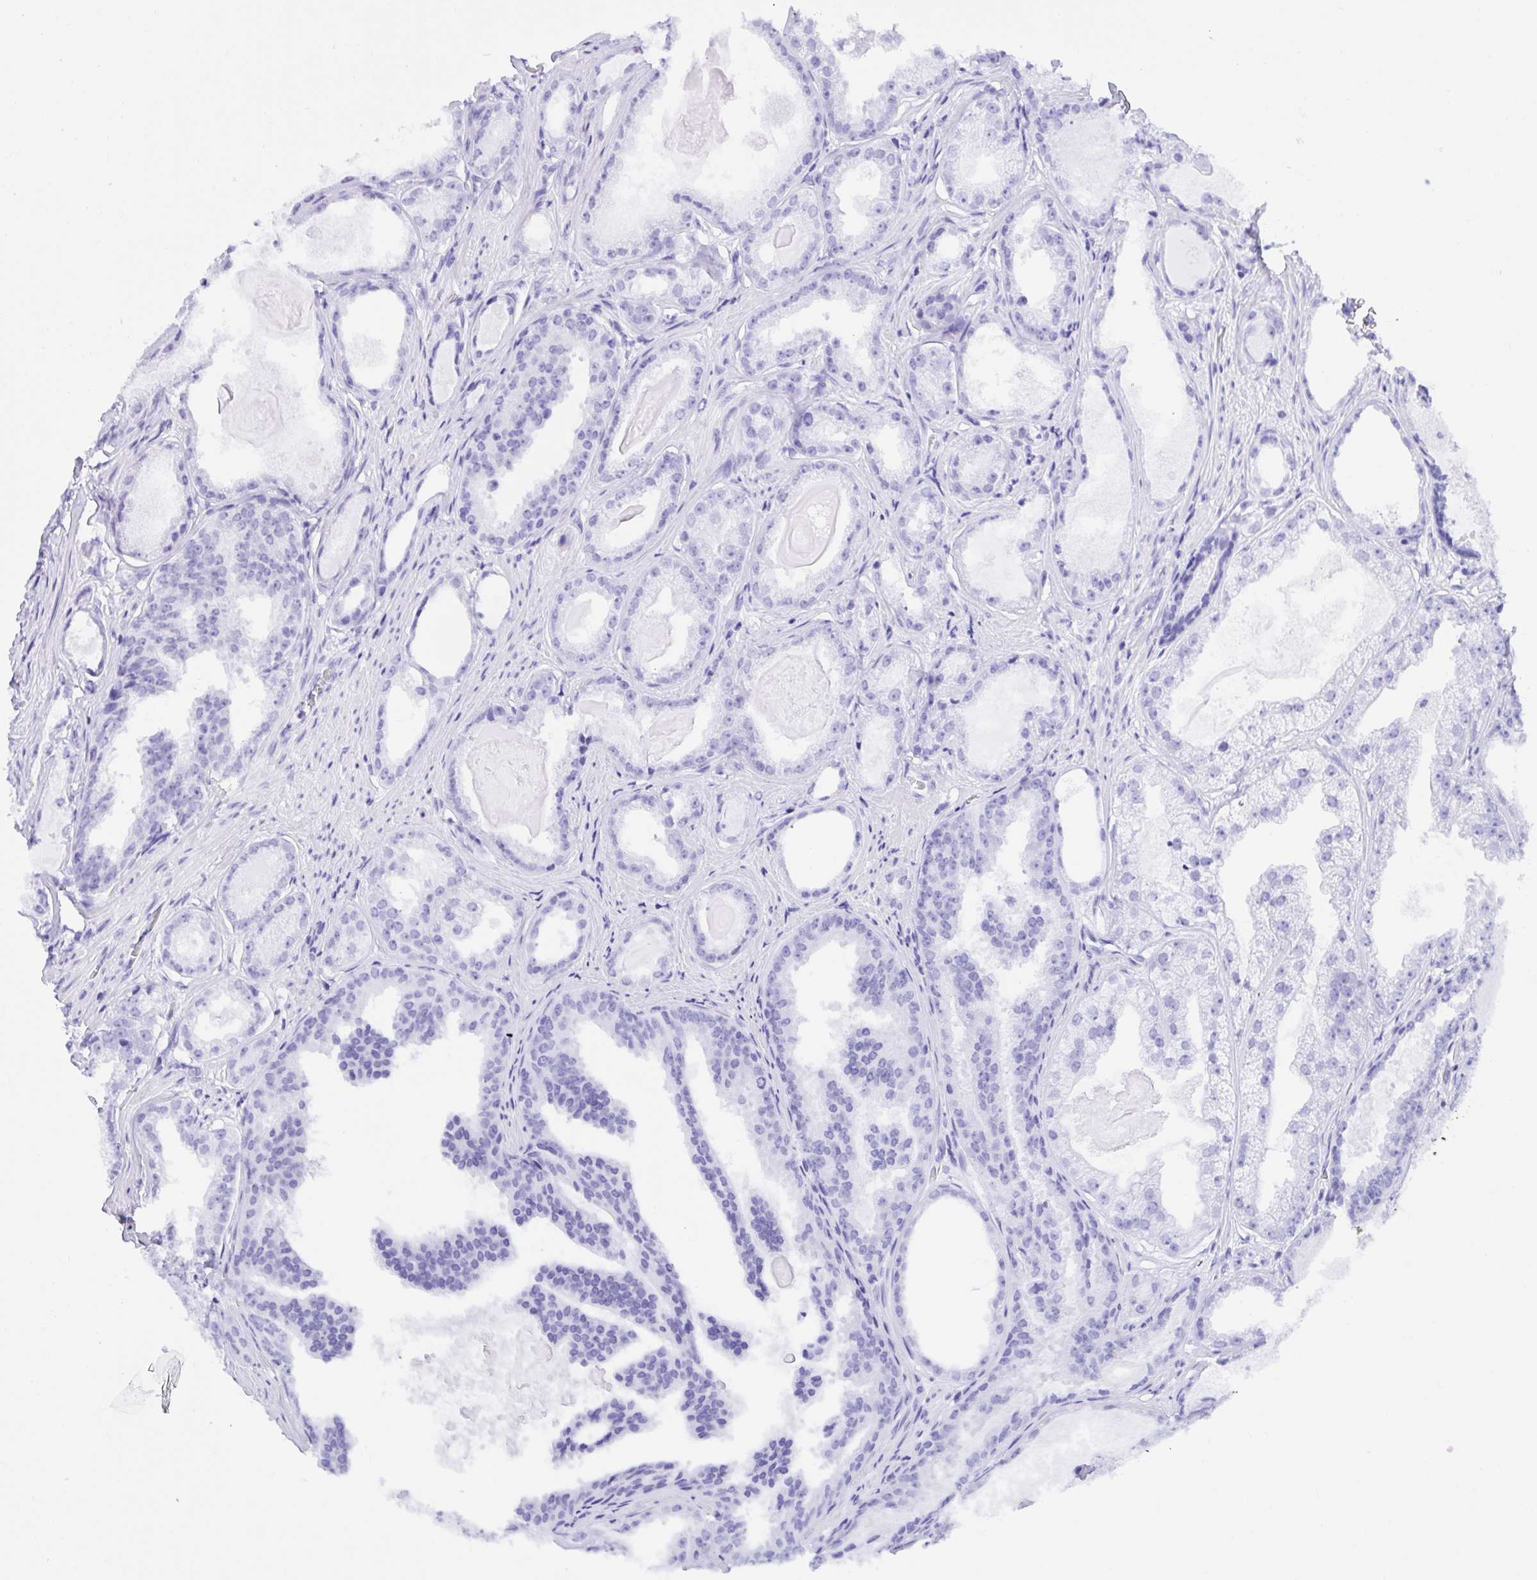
{"staining": {"intensity": "negative", "quantity": "none", "location": "none"}, "tissue": "prostate cancer", "cell_type": "Tumor cells", "image_type": "cancer", "snomed": [{"axis": "morphology", "description": "Adenocarcinoma, Low grade"}, {"axis": "topography", "description": "Prostate"}], "caption": "Prostate cancer stained for a protein using immunohistochemistry (IHC) reveals no positivity tumor cells.", "gene": "TLN2", "patient": {"sex": "male", "age": 65}}